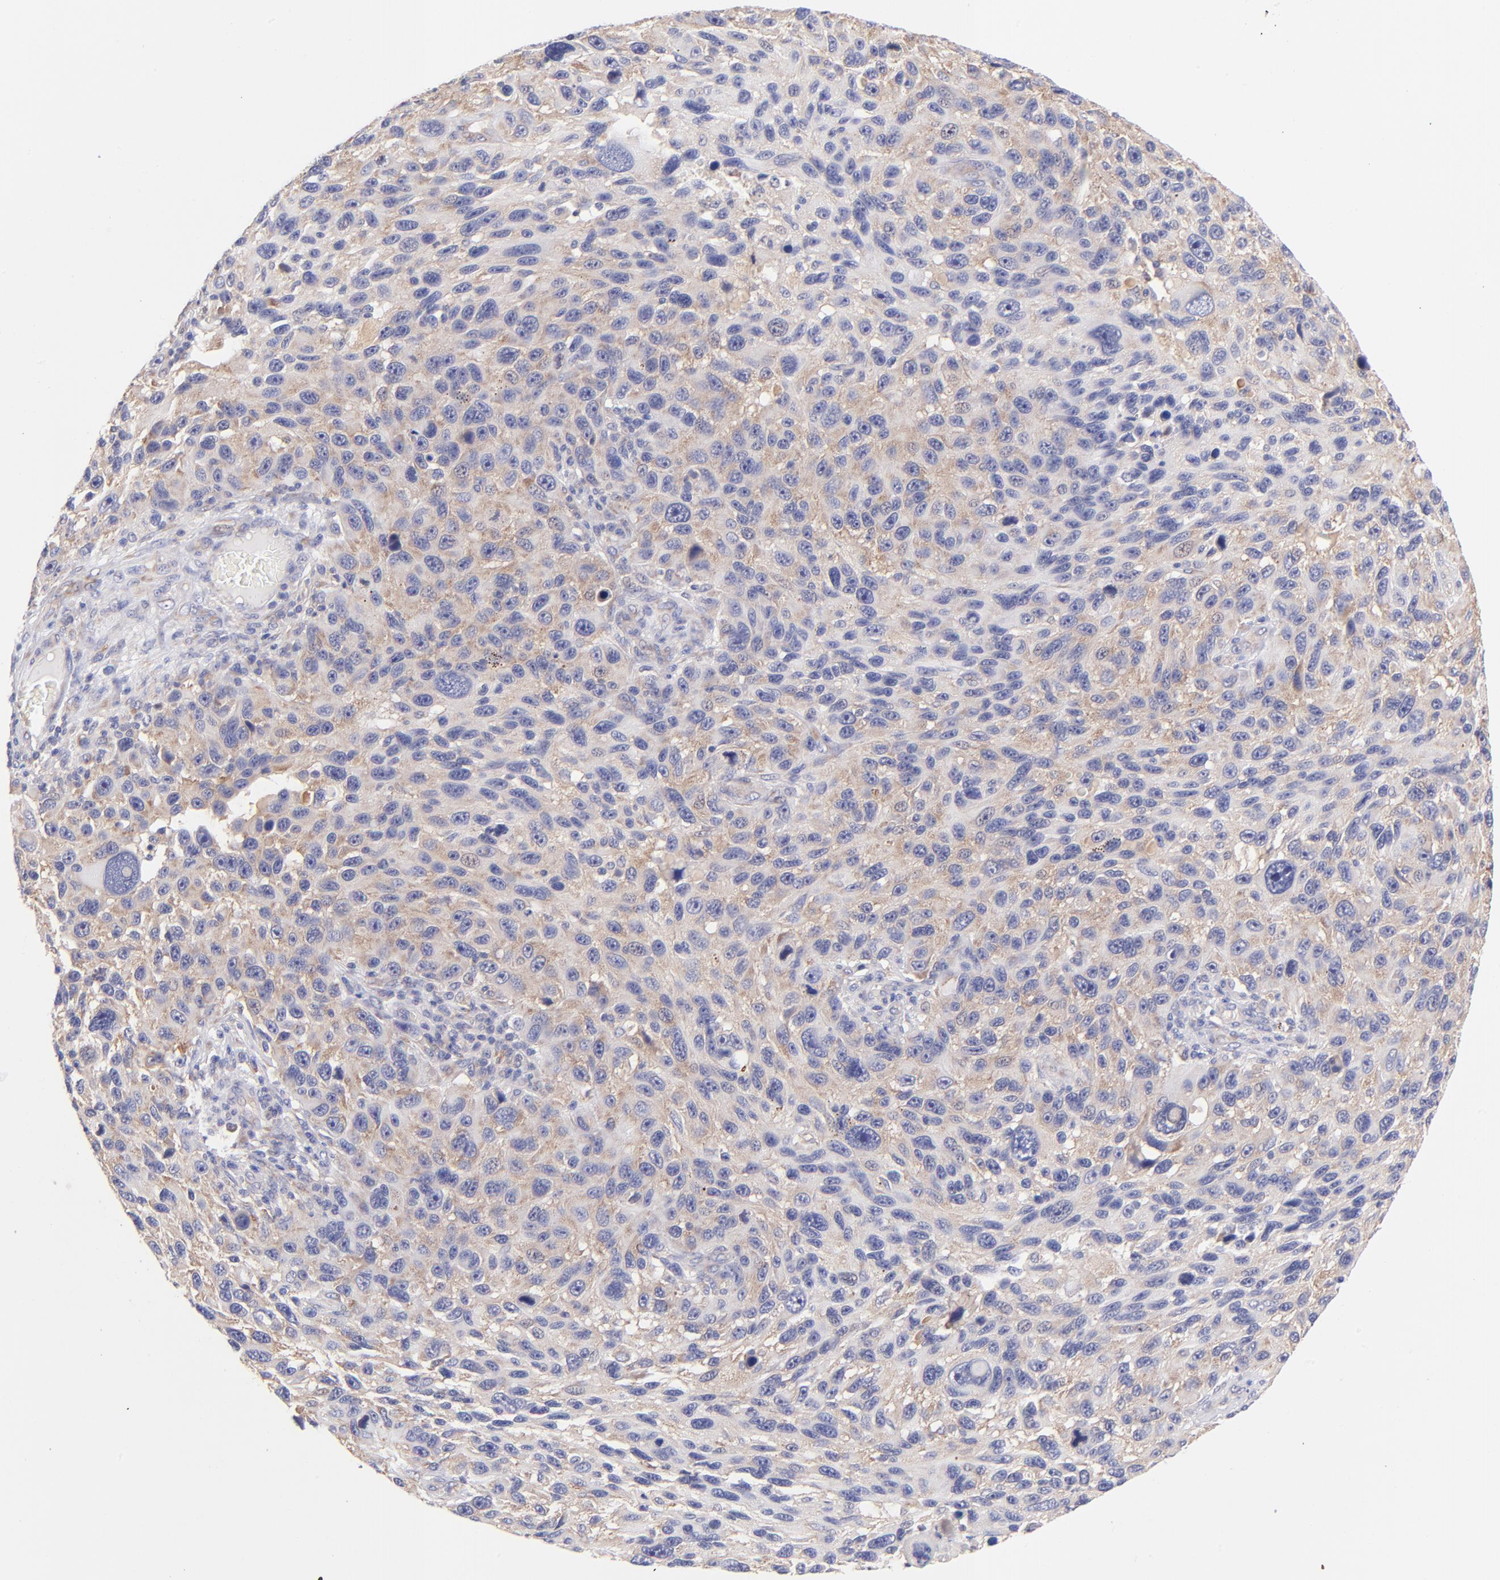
{"staining": {"intensity": "weak", "quantity": ">75%", "location": "cytoplasmic/membranous"}, "tissue": "melanoma", "cell_type": "Tumor cells", "image_type": "cancer", "snomed": [{"axis": "morphology", "description": "Malignant melanoma, NOS"}, {"axis": "topography", "description": "Skin"}], "caption": "Protein staining by immunohistochemistry reveals weak cytoplasmic/membranous staining in about >75% of tumor cells in melanoma.", "gene": "RPL11", "patient": {"sex": "male", "age": 53}}